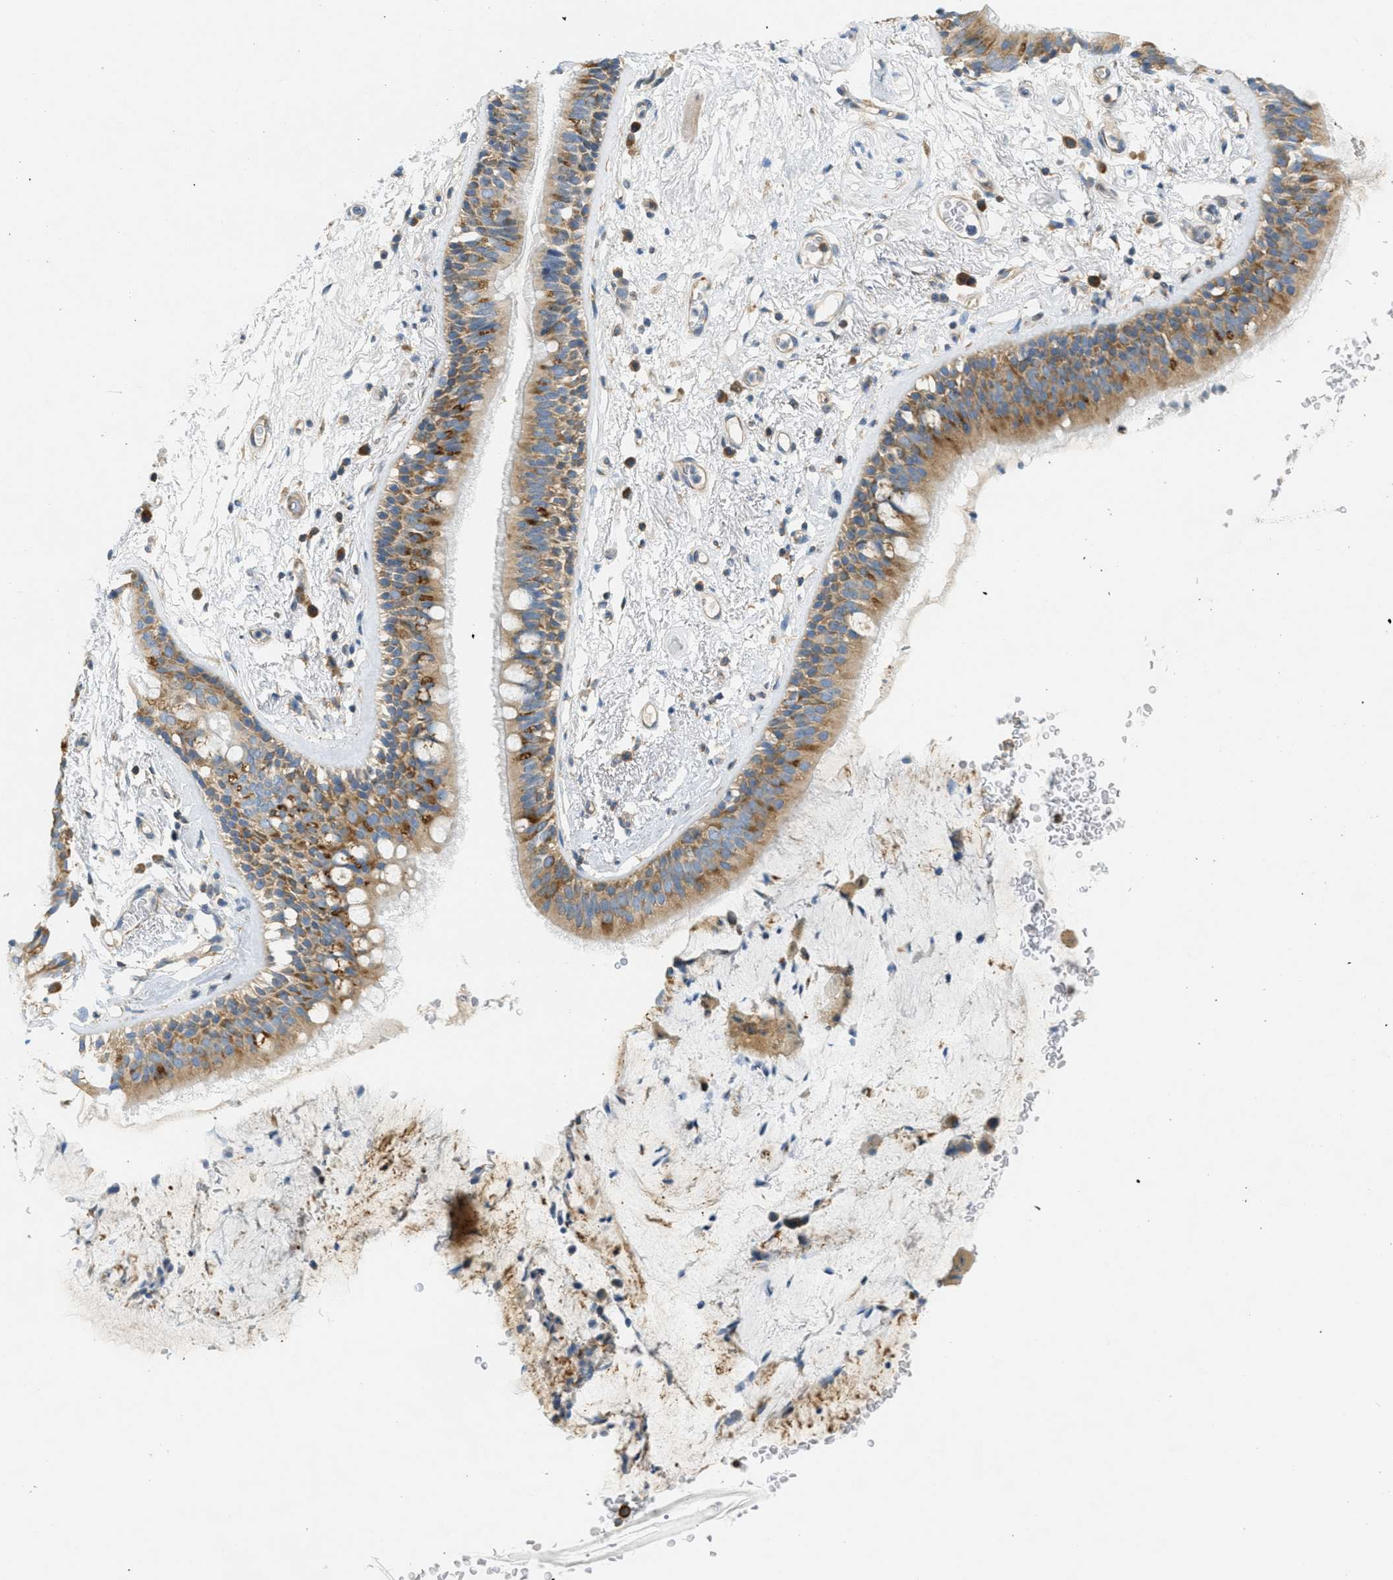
{"staining": {"intensity": "moderate", "quantity": ">75%", "location": "cytoplasmic/membranous"}, "tissue": "bronchus", "cell_type": "Respiratory epithelial cells", "image_type": "normal", "snomed": [{"axis": "morphology", "description": "Normal tissue, NOS"}, {"axis": "topography", "description": "Cartilage tissue"}], "caption": "Immunohistochemistry (IHC) photomicrograph of benign bronchus stained for a protein (brown), which demonstrates medium levels of moderate cytoplasmic/membranous positivity in about >75% of respiratory epithelial cells.", "gene": "ABCF1", "patient": {"sex": "female", "age": 63}}